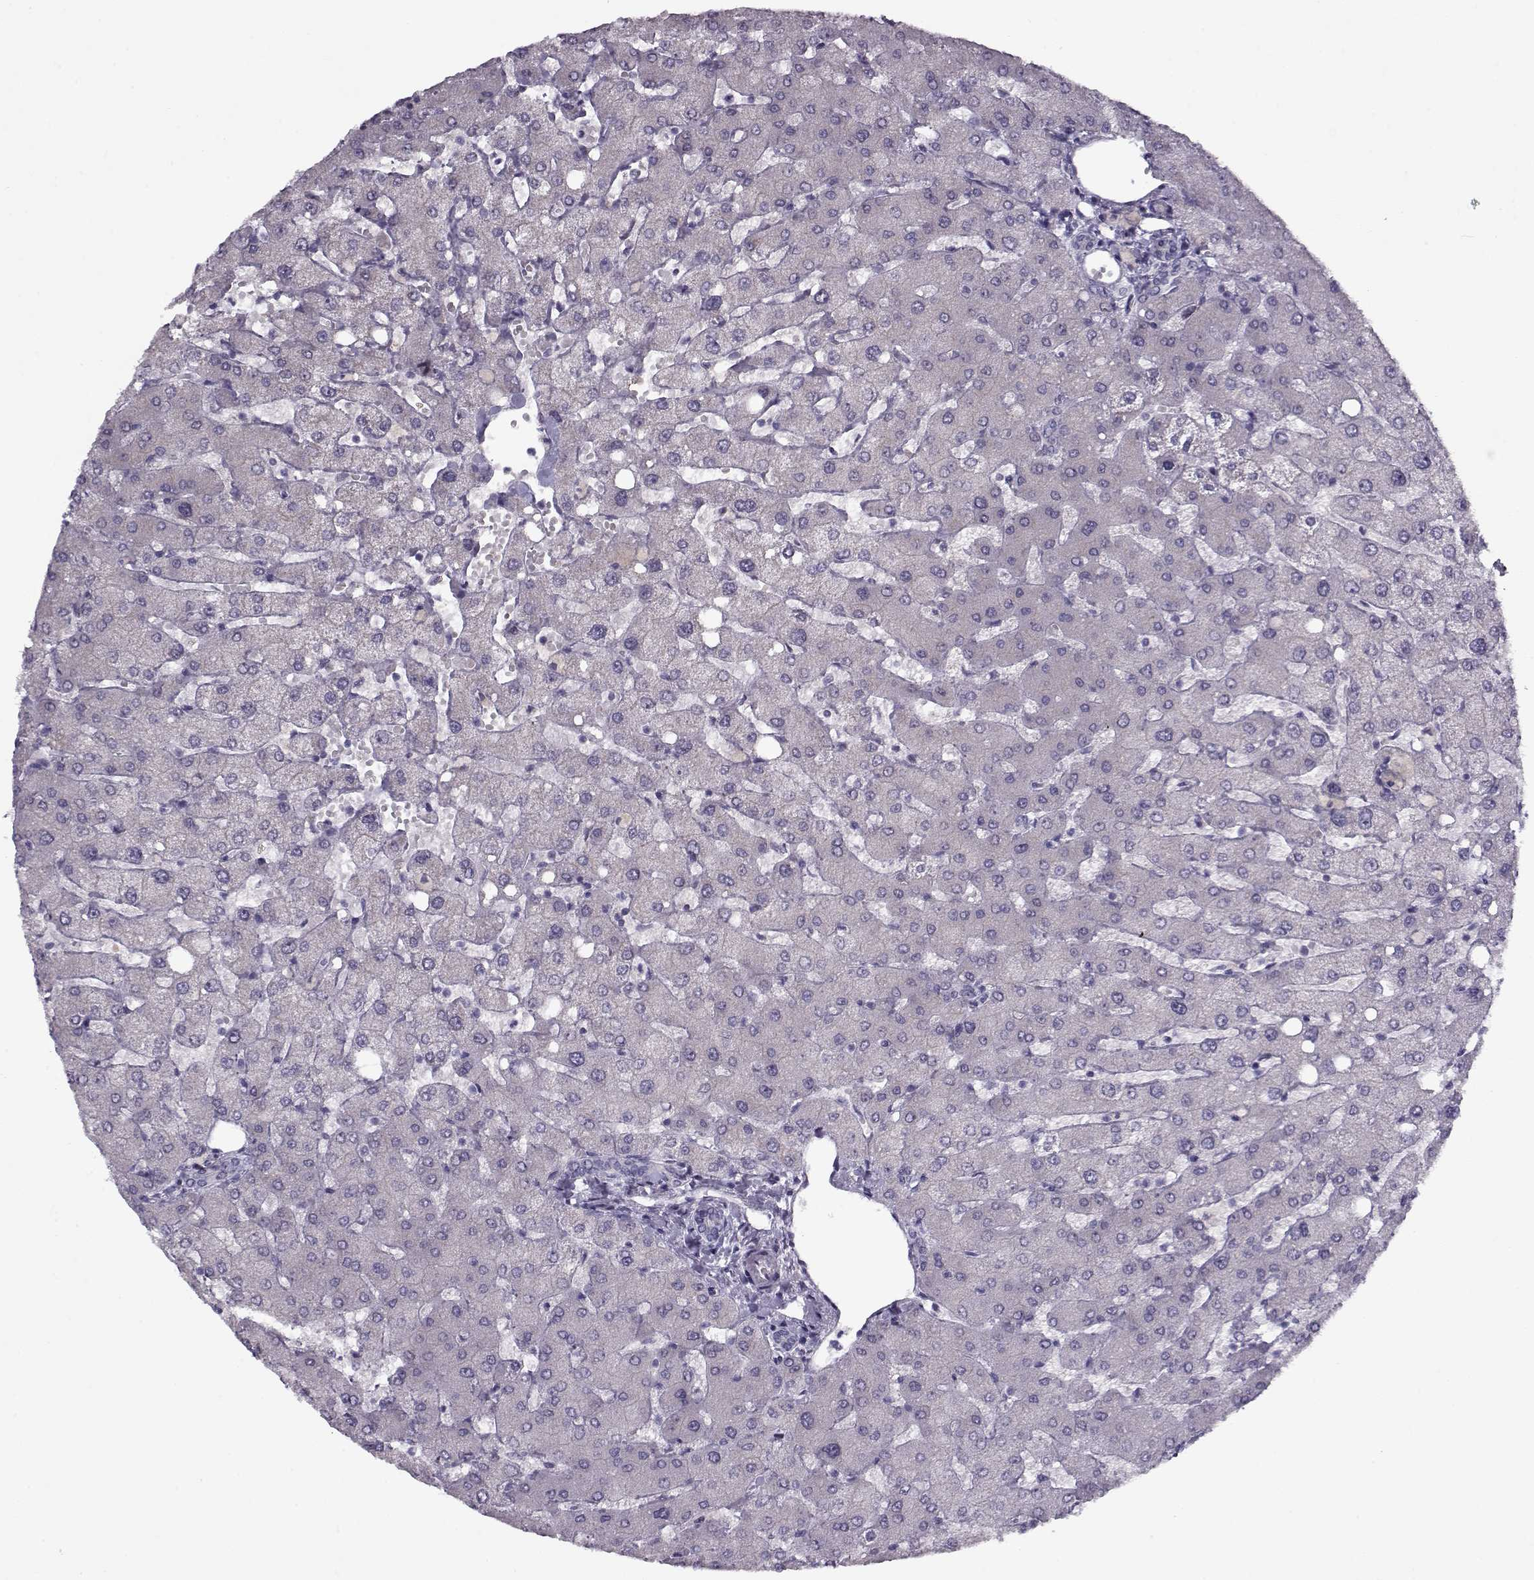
{"staining": {"intensity": "negative", "quantity": "none", "location": "none"}, "tissue": "liver", "cell_type": "Cholangiocytes", "image_type": "normal", "snomed": [{"axis": "morphology", "description": "Normal tissue, NOS"}, {"axis": "topography", "description": "Liver"}], "caption": "DAB (3,3'-diaminobenzidine) immunohistochemical staining of normal human liver displays no significant expression in cholangiocytes.", "gene": "SEC16B", "patient": {"sex": "female", "age": 54}}